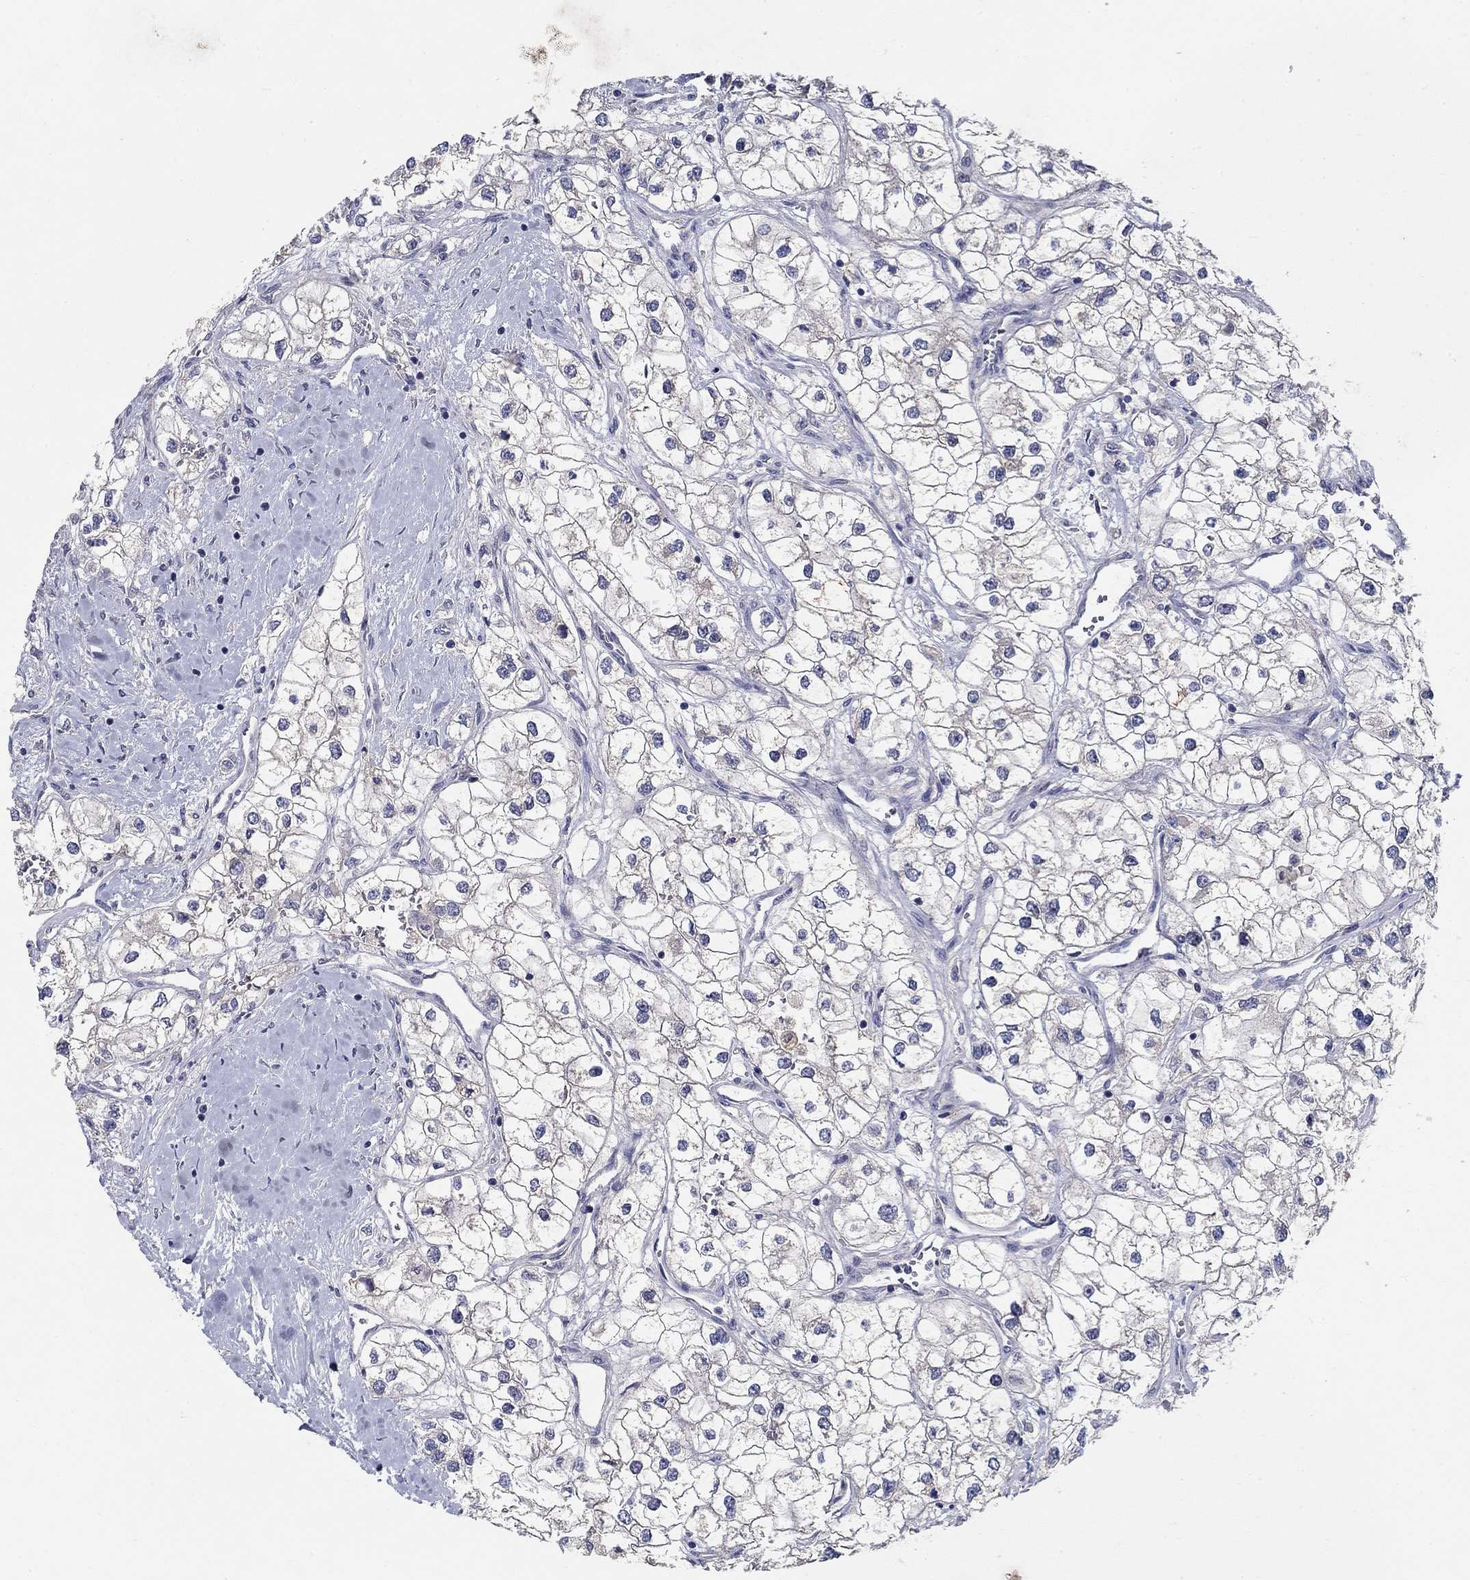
{"staining": {"intensity": "negative", "quantity": "none", "location": "none"}, "tissue": "renal cancer", "cell_type": "Tumor cells", "image_type": "cancer", "snomed": [{"axis": "morphology", "description": "Adenocarcinoma, NOS"}, {"axis": "topography", "description": "Kidney"}], "caption": "Immunohistochemistry histopathology image of neoplastic tissue: renal cancer (adenocarcinoma) stained with DAB exhibits no significant protein positivity in tumor cells.", "gene": "PROZ", "patient": {"sex": "male", "age": 59}}